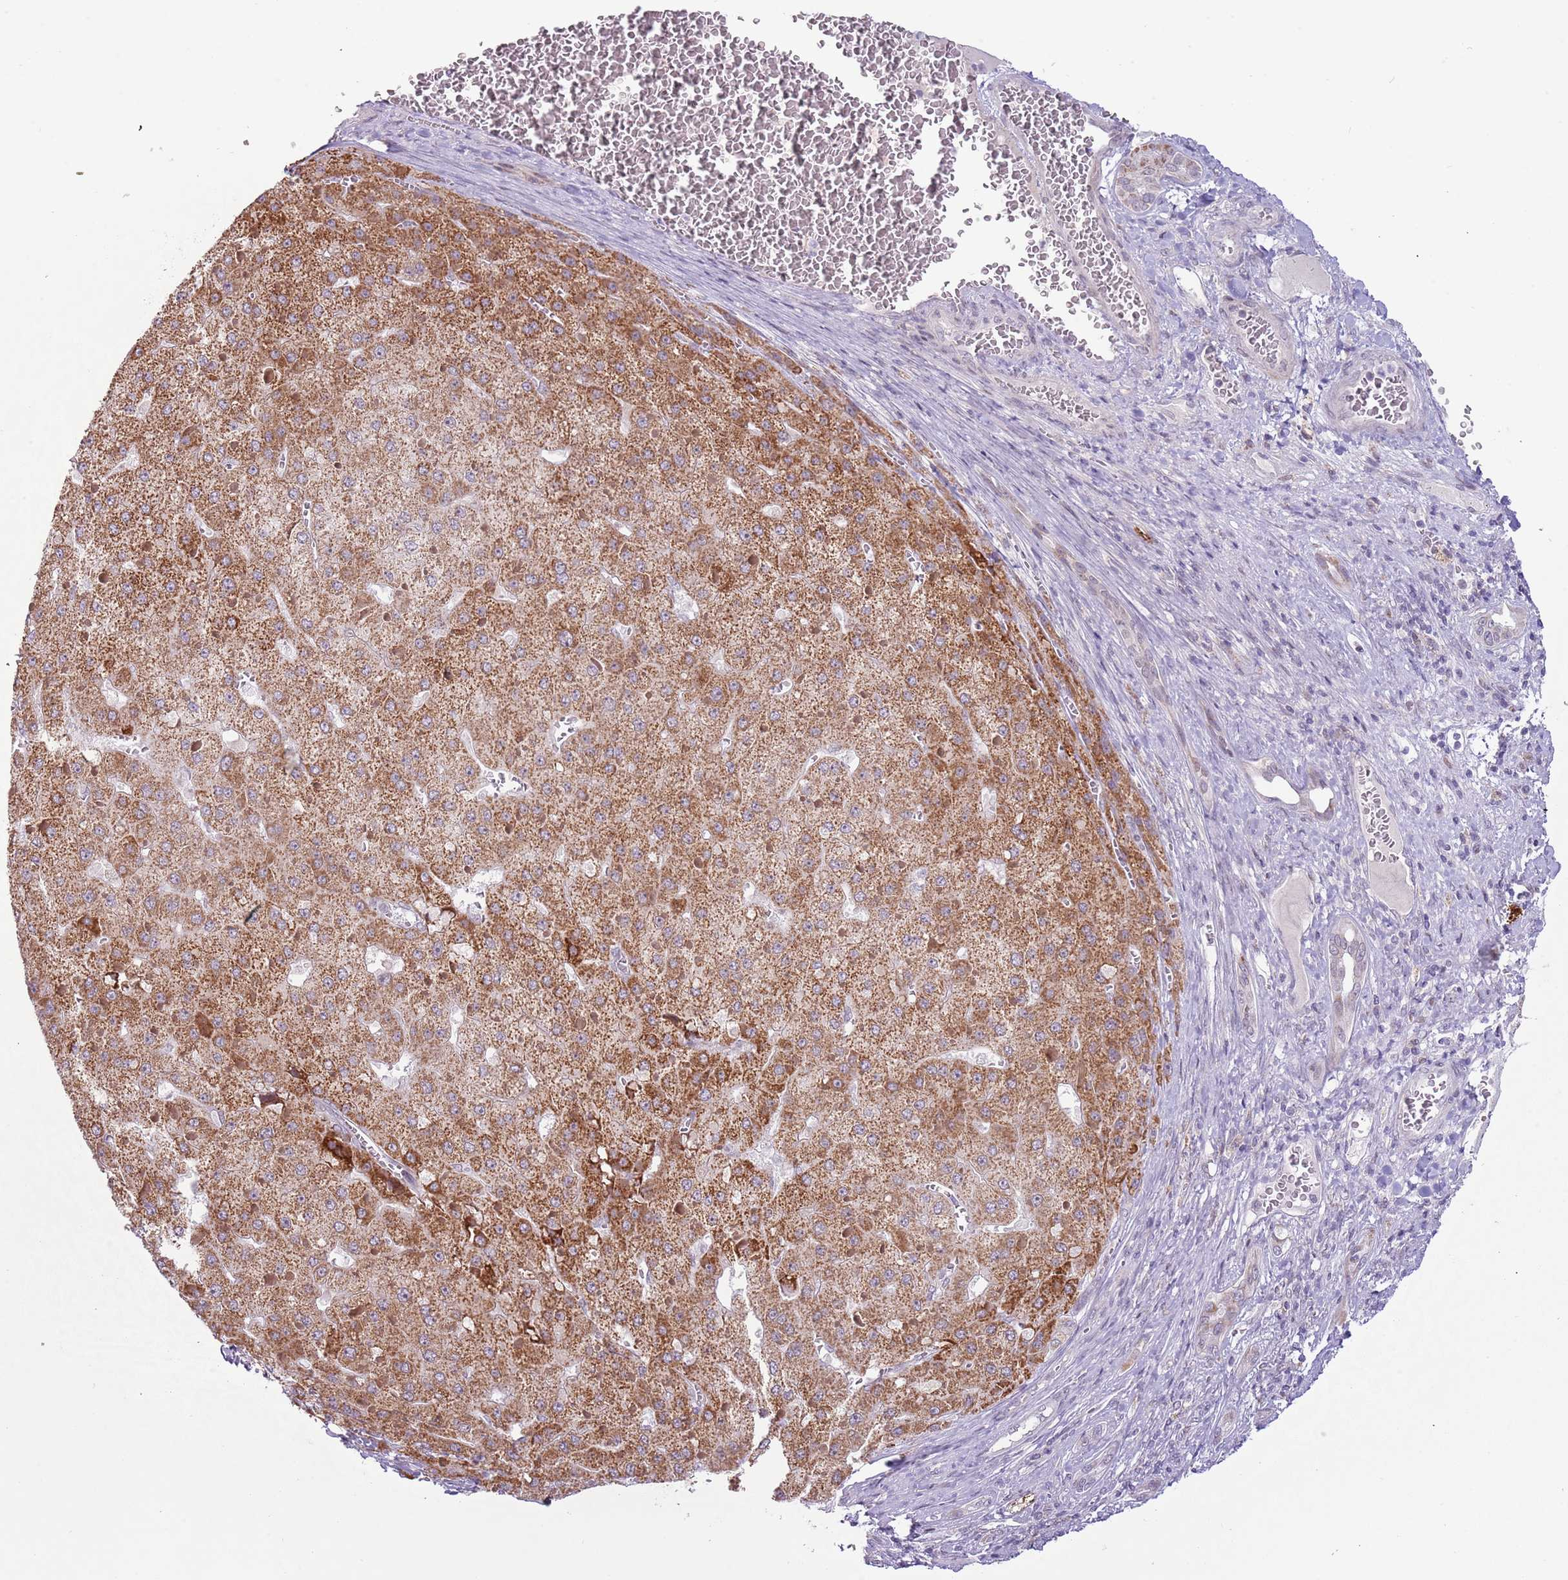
{"staining": {"intensity": "strong", "quantity": ">75%", "location": "cytoplasmic/membranous"}, "tissue": "liver cancer", "cell_type": "Tumor cells", "image_type": "cancer", "snomed": [{"axis": "morphology", "description": "Carcinoma, Hepatocellular, NOS"}, {"axis": "topography", "description": "Liver"}], "caption": "Hepatocellular carcinoma (liver) tissue shows strong cytoplasmic/membranous expression in approximately >75% of tumor cells, visualized by immunohistochemistry.", "gene": "MLLT11", "patient": {"sex": "female", "age": 73}}